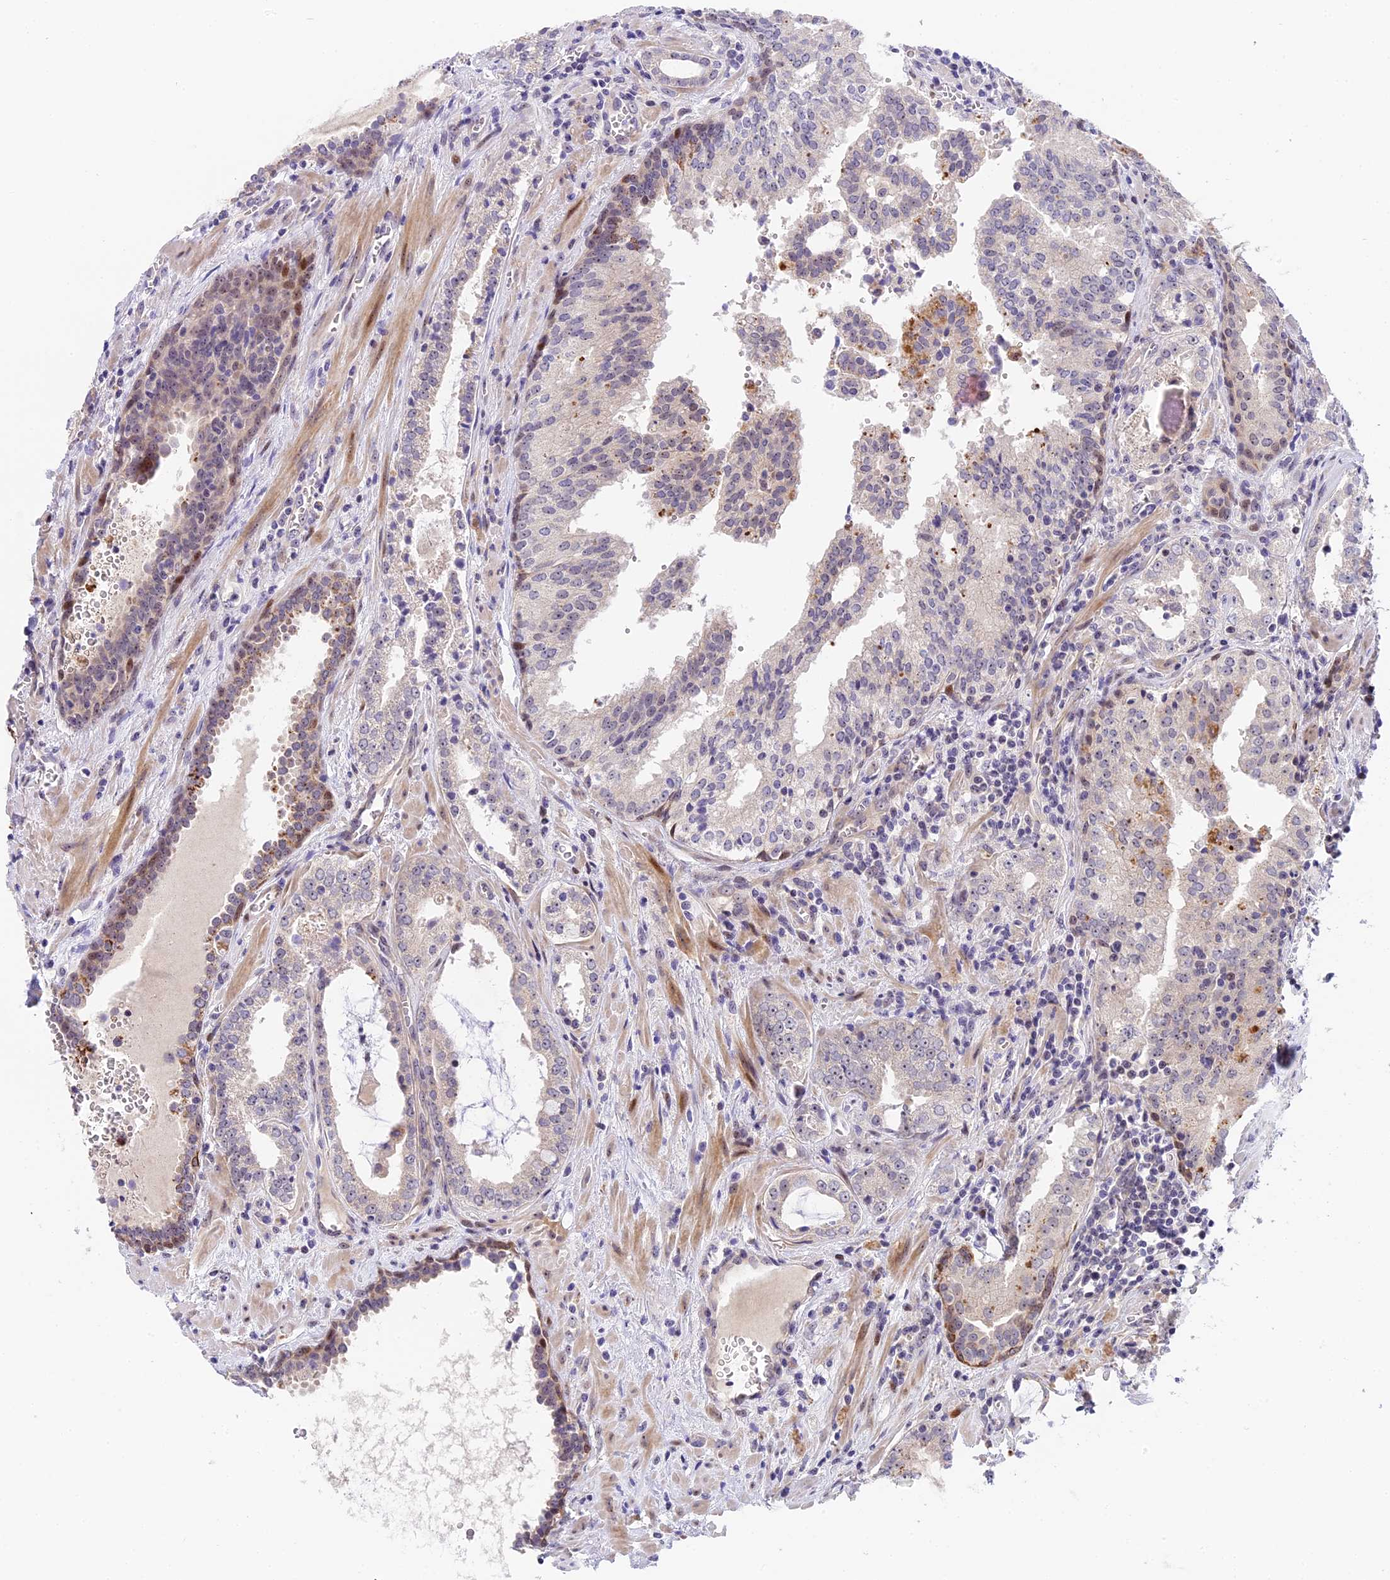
{"staining": {"intensity": "negative", "quantity": "none", "location": "none"}, "tissue": "prostate cancer", "cell_type": "Tumor cells", "image_type": "cancer", "snomed": [{"axis": "morphology", "description": "Adenocarcinoma, High grade"}, {"axis": "topography", "description": "Prostate"}], "caption": "IHC image of human prostate high-grade adenocarcinoma stained for a protein (brown), which demonstrates no expression in tumor cells. Brightfield microscopy of IHC stained with DAB (brown) and hematoxylin (blue), captured at high magnification.", "gene": "MIDN", "patient": {"sex": "male", "age": 68}}